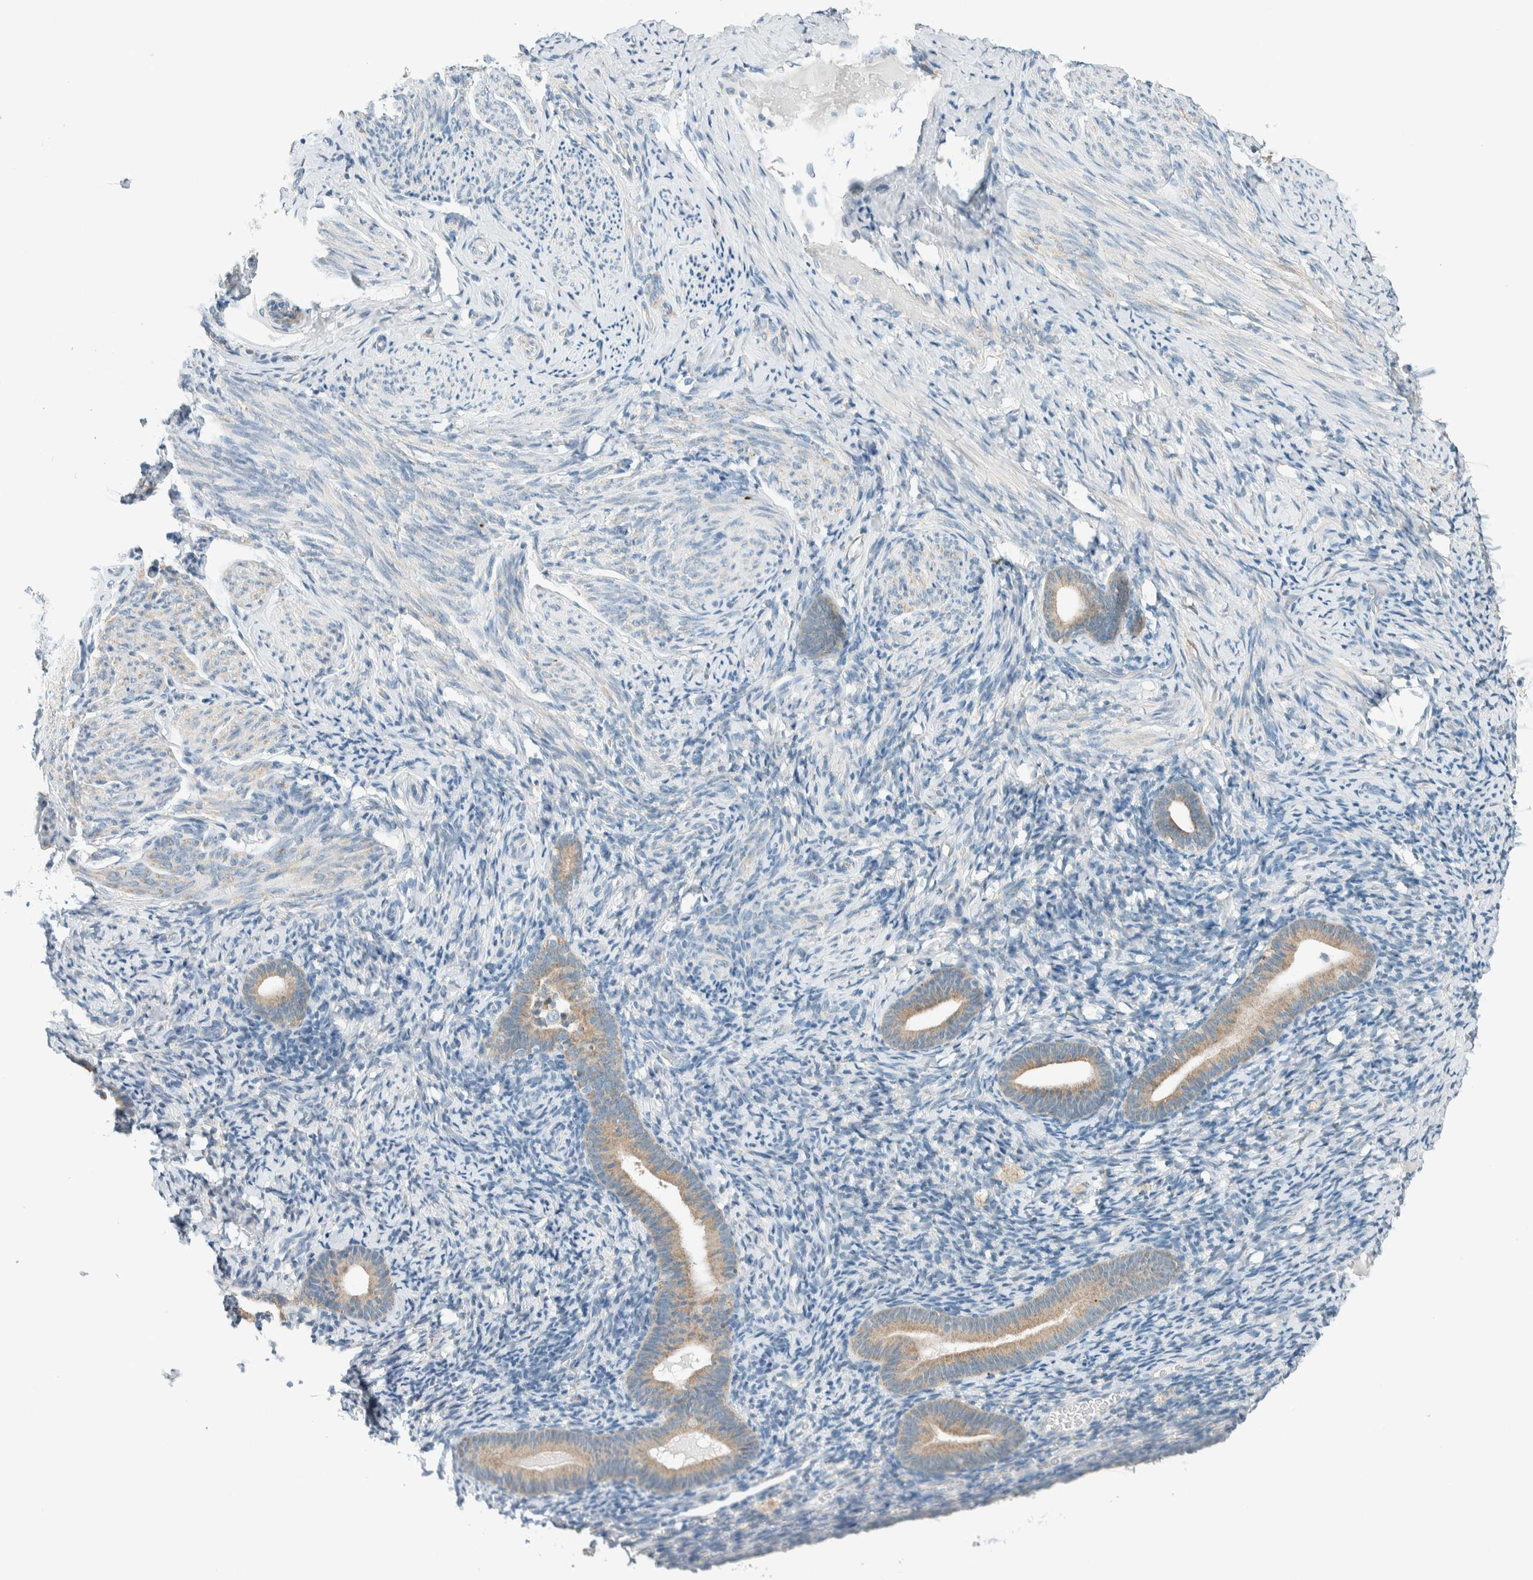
{"staining": {"intensity": "negative", "quantity": "none", "location": "none"}, "tissue": "endometrium", "cell_type": "Cells in endometrial stroma", "image_type": "normal", "snomed": [{"axis": "morphology", "description": "Normal tissue, NOS"}, {"axis": "topography", "description": "Endometrium"}], "caption": "Cells in endometrial stroma are negative for brown protein staining in unremarkable endometrium. (IHC, brightfield microscopy, high magnification).", "gene": "ALDH7A1", "patient": {"sex": "female", "age": 51}}